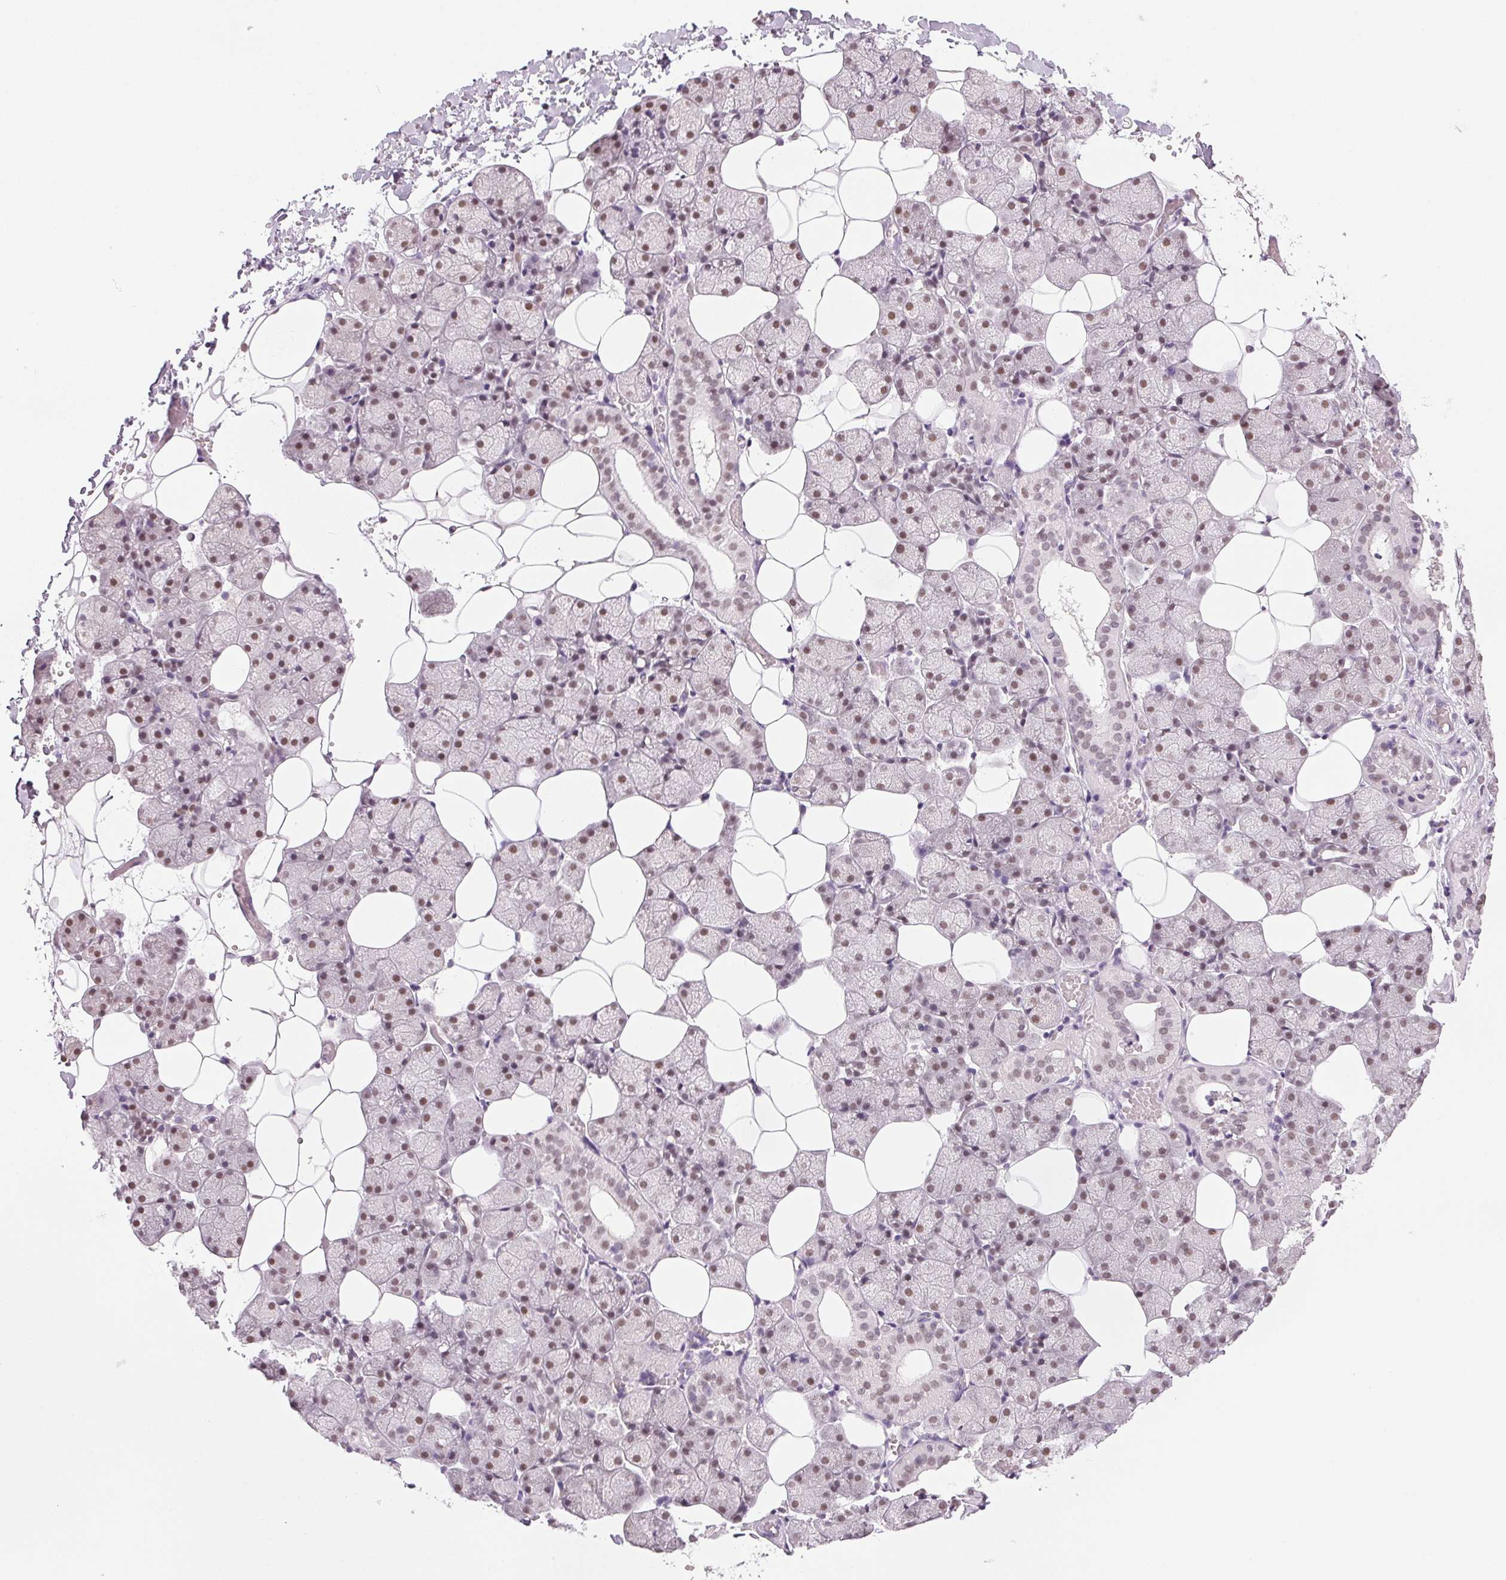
{"staining": {"intensity": "weak", "quantity": "25%-75%", "location": "nuclear"}, "tissue": "salivary gland", "cell_type": "Glandular cells", "image_type": "normal", "snomed": [{"axis": "morphology", "description": "Normal tissue, NOS"}, {"axis": "topography", "description": "Salivary gland"}], "caption": "Human salivary gland stained with a brown dye reveals weak nuclear positive positivity in about 25%-75% of glandular cells.", "gene": "DNAJC6", "patient": {"sex": "male", "age": 38}}